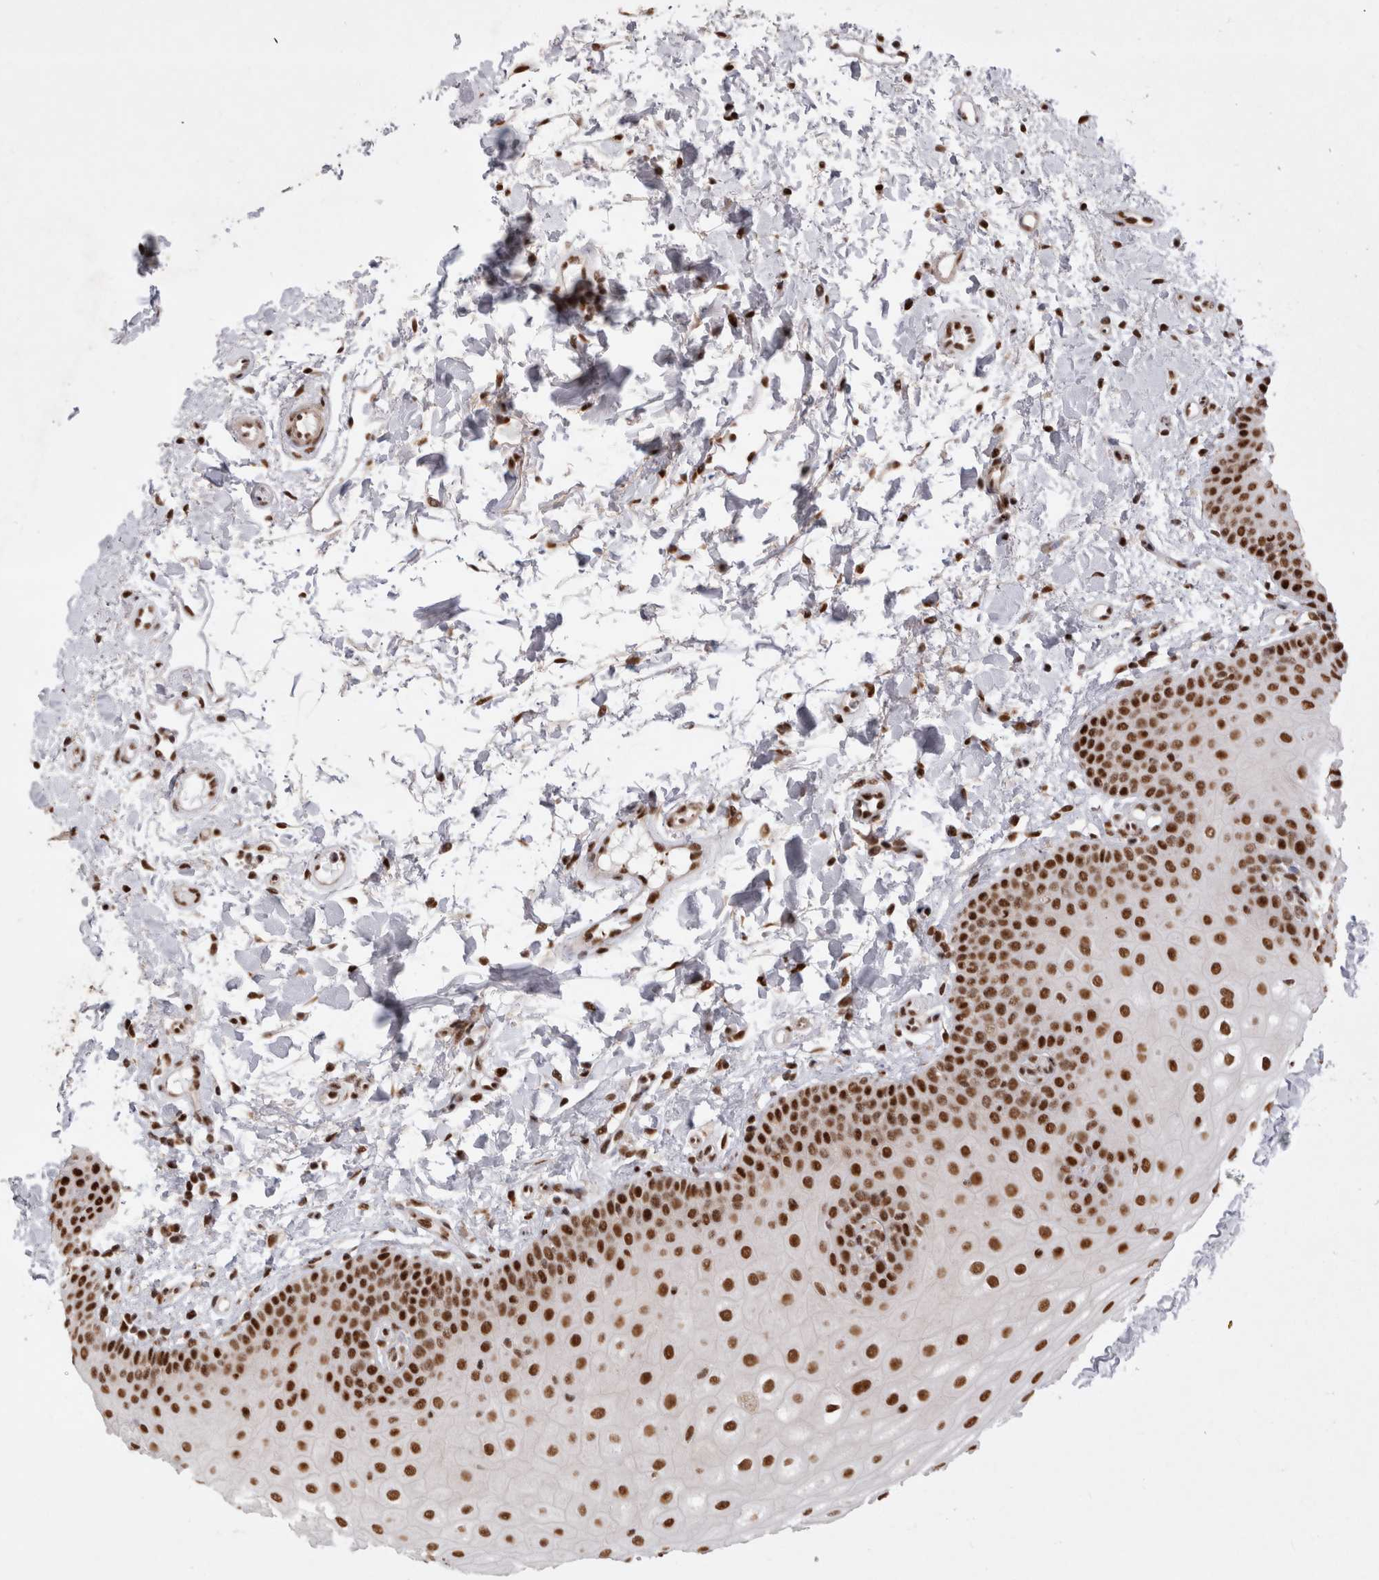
{"staining": {"intensity": "strong", "quantity": ">75%", "location": "nuclear"}, "tissue": "oral mucosa", "cell_type": "Squamous epithelial cells", "image_type": "normal", "snomed": [{"axis": "morphology", "description": "Normal tissue, NOS"}, {"axis": "topography", "description": "Skin"}, {"axis": "topography", "description": "Oral tissue"}], "caption": "A histopathology image of human oral mucosa stained for a protein exhibits strong nuclear brown staining in squamous epithelial cells.", "gene": "EYA2", "patient": {"sex": "male", "age": 84}}